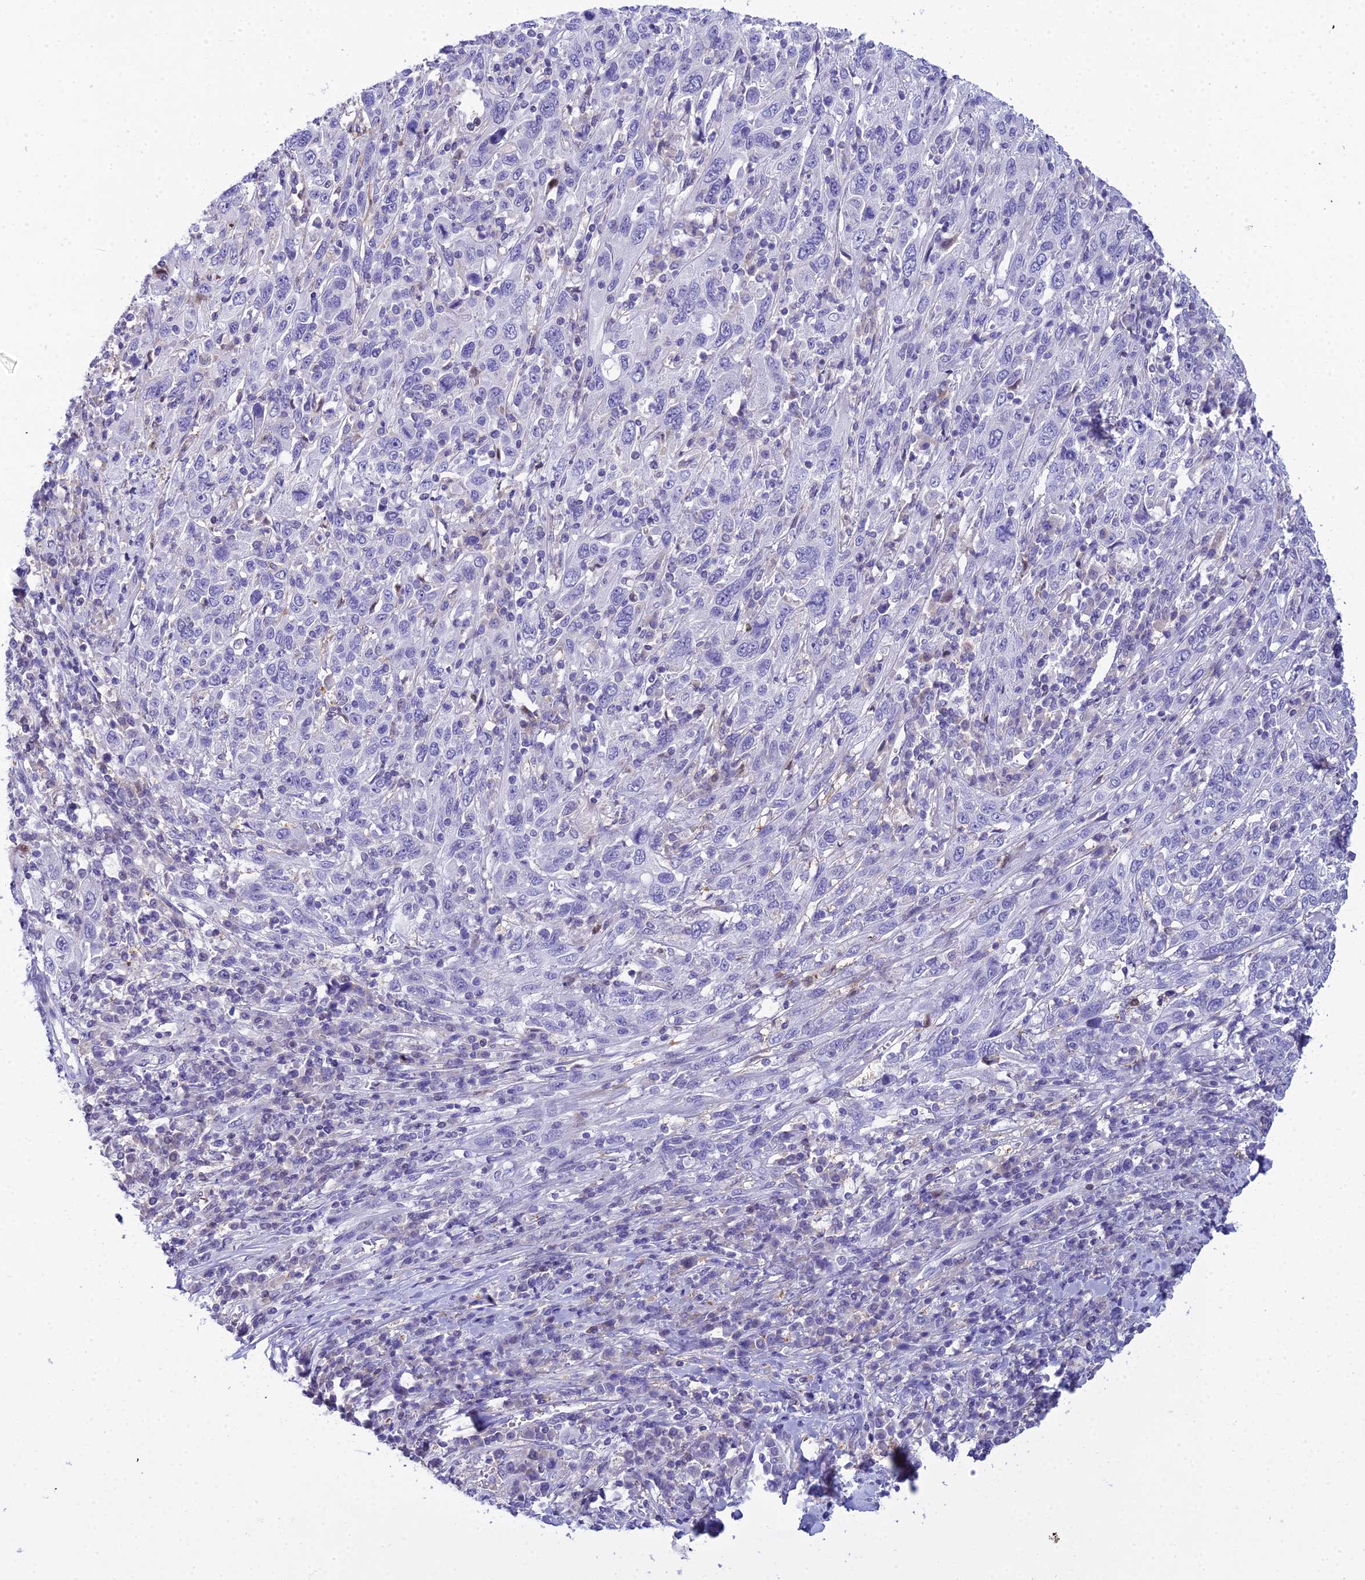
{"staining": {"intensity": "negative", "quantity": "none", "location": "none"}, "tissue": "cervical cancer", "cell_type": "Tumor cells", "image_type": "cancer", "snomed": [{"axis": "morphology", "description": "Squamous cell carcinoma, NOS"}, {"axis": "topography", "description": "Cervix"}], "caption": "This is an immunohistochemistry histopathology image of human cervical cancer (squamous cell carcinoma). There is no staining in tumor cells.", "gene": "ZMIZ1", "patient": {"sex": "female", "age": 46}}